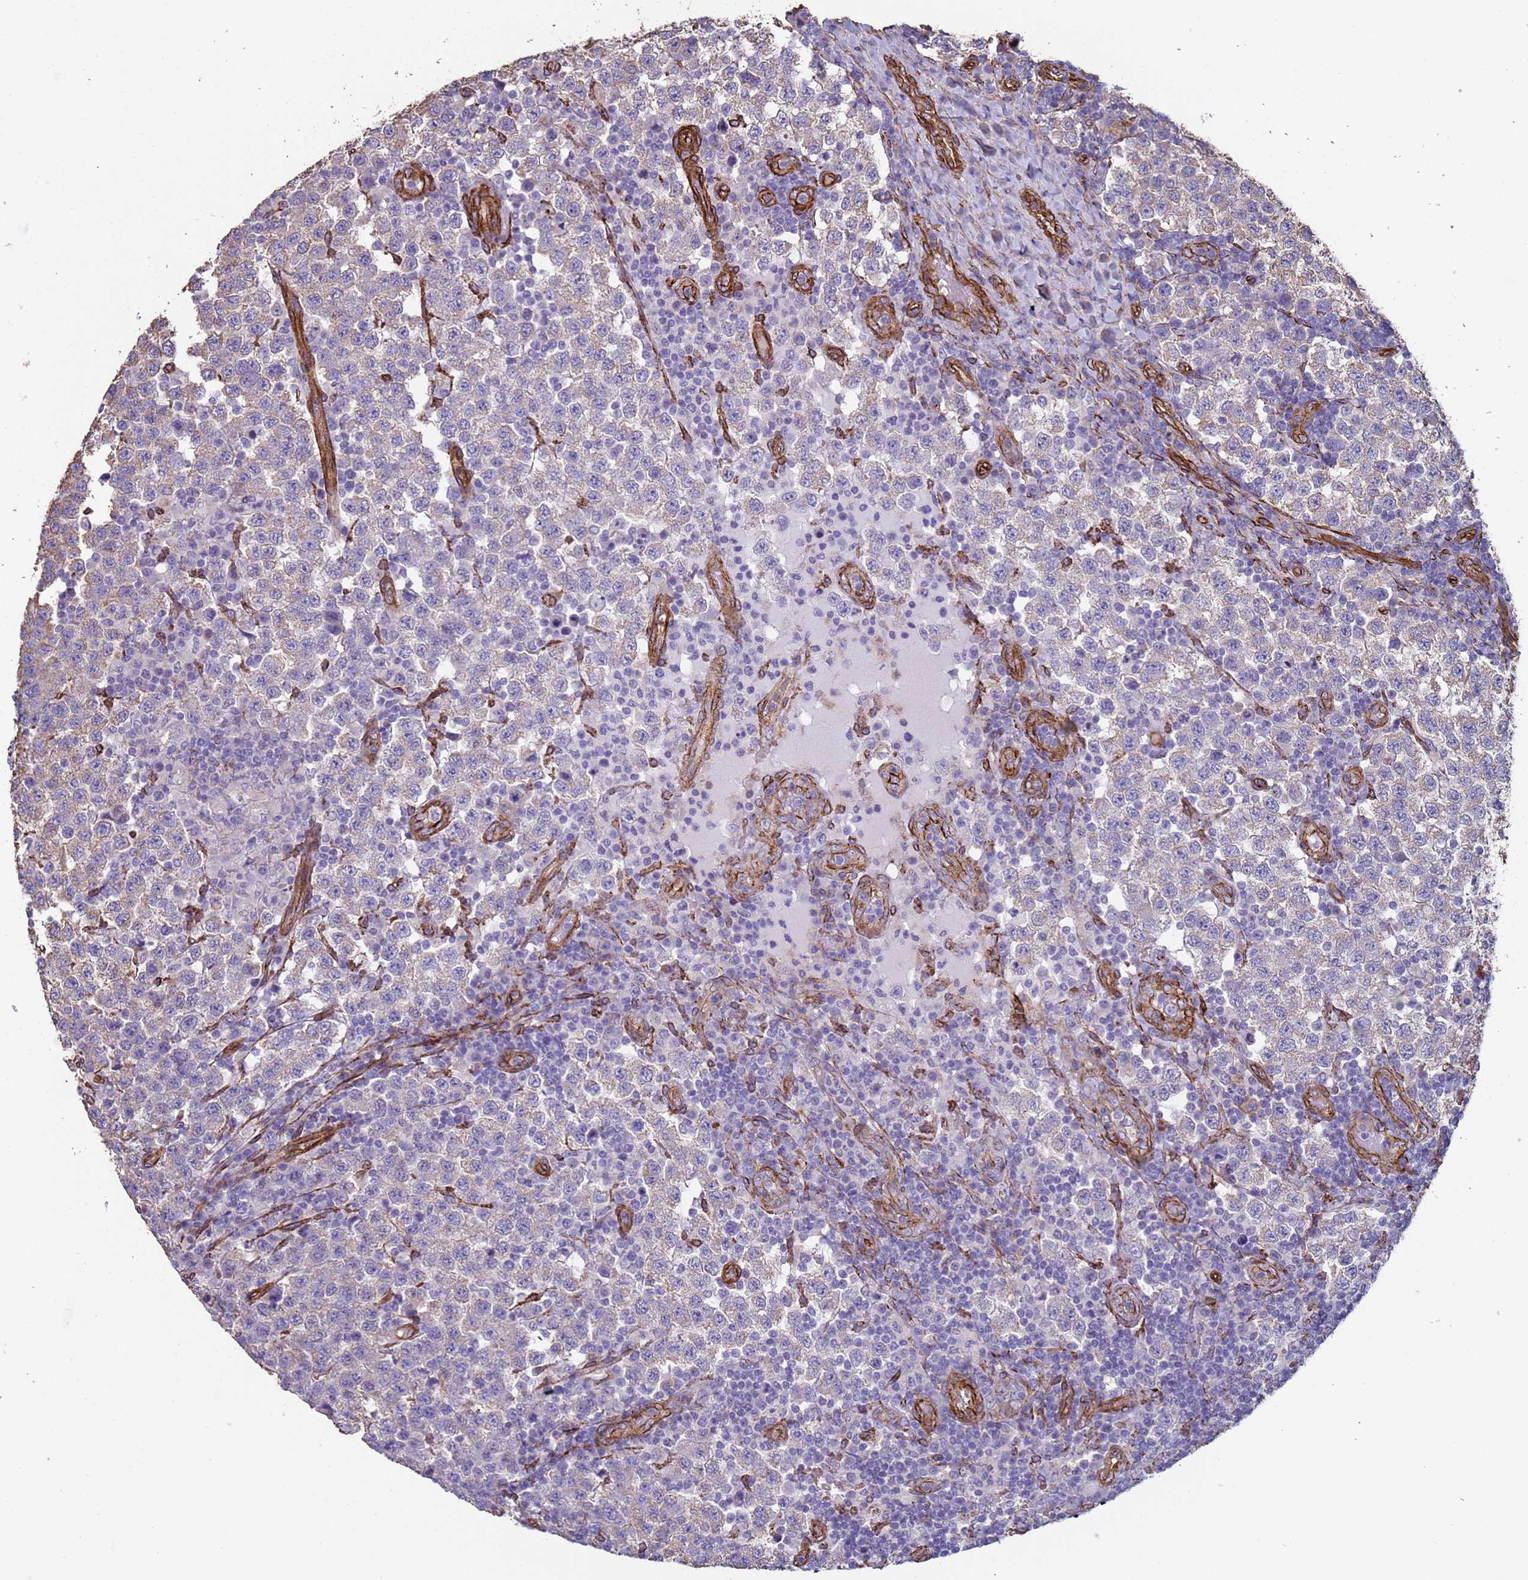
{"staining": {"intensity": "weak", "quantity": "<25%", "location": "cytoplasmic/membranous"}, "tissue": "testis cancer", "cell_type": "Tumor cells", "image_type": "cancer", "snomed": [{"axis": "morphology", "description": "Seminoma, NOS"}, {"axis": "topography", "description": "Testis"}], "caption": "A high-resolution image shows immunohistochemistry staining of seminoma (testis), which exhibits no significant staining in tumor cells. Nuclei are stained in blue.", "gene": "GASK1A", "patient": {"sex": "male", "age": 34}}